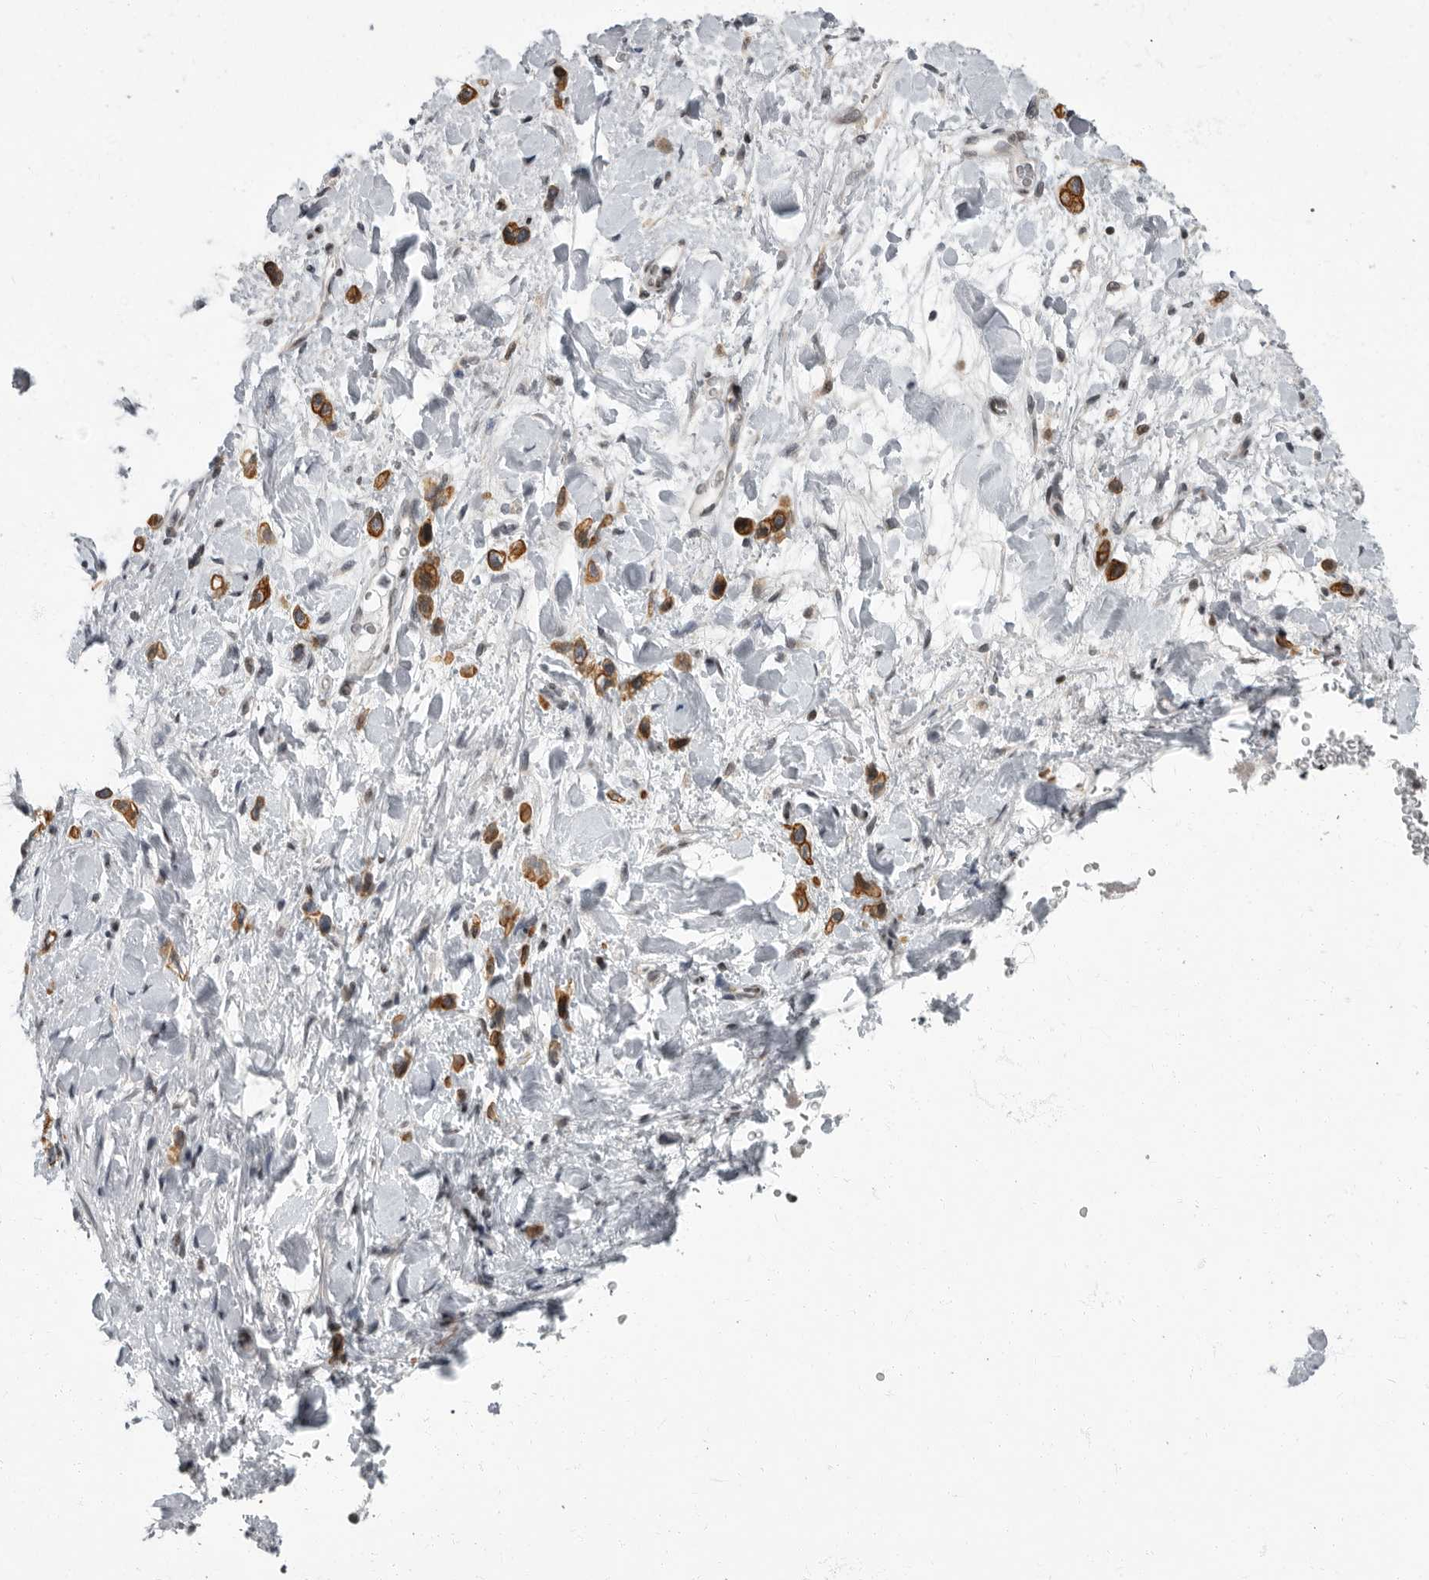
{"staining": {"intensity": "moderate", "quantity": ">75%", "location": "cytoplasmic/membranous"}, "tissue": "stomach cancer", "cell_type": "Tumor cells", "image_type": "cancer", "snomed": [{"axis": "morphology", "description": "Adenocarcinoma, NOS"}, {"axis": "topography", "description": "Stomach"}], "caption": "The photomicrograph reveals immunohistochemical staining of adenocarcinoma (stomach). There is moderate cytoplasmic/membranous positivity is present in about >75% of tumor cells.", "gene": "EVI5", "patient": {"sex": "female", "age": 65}}